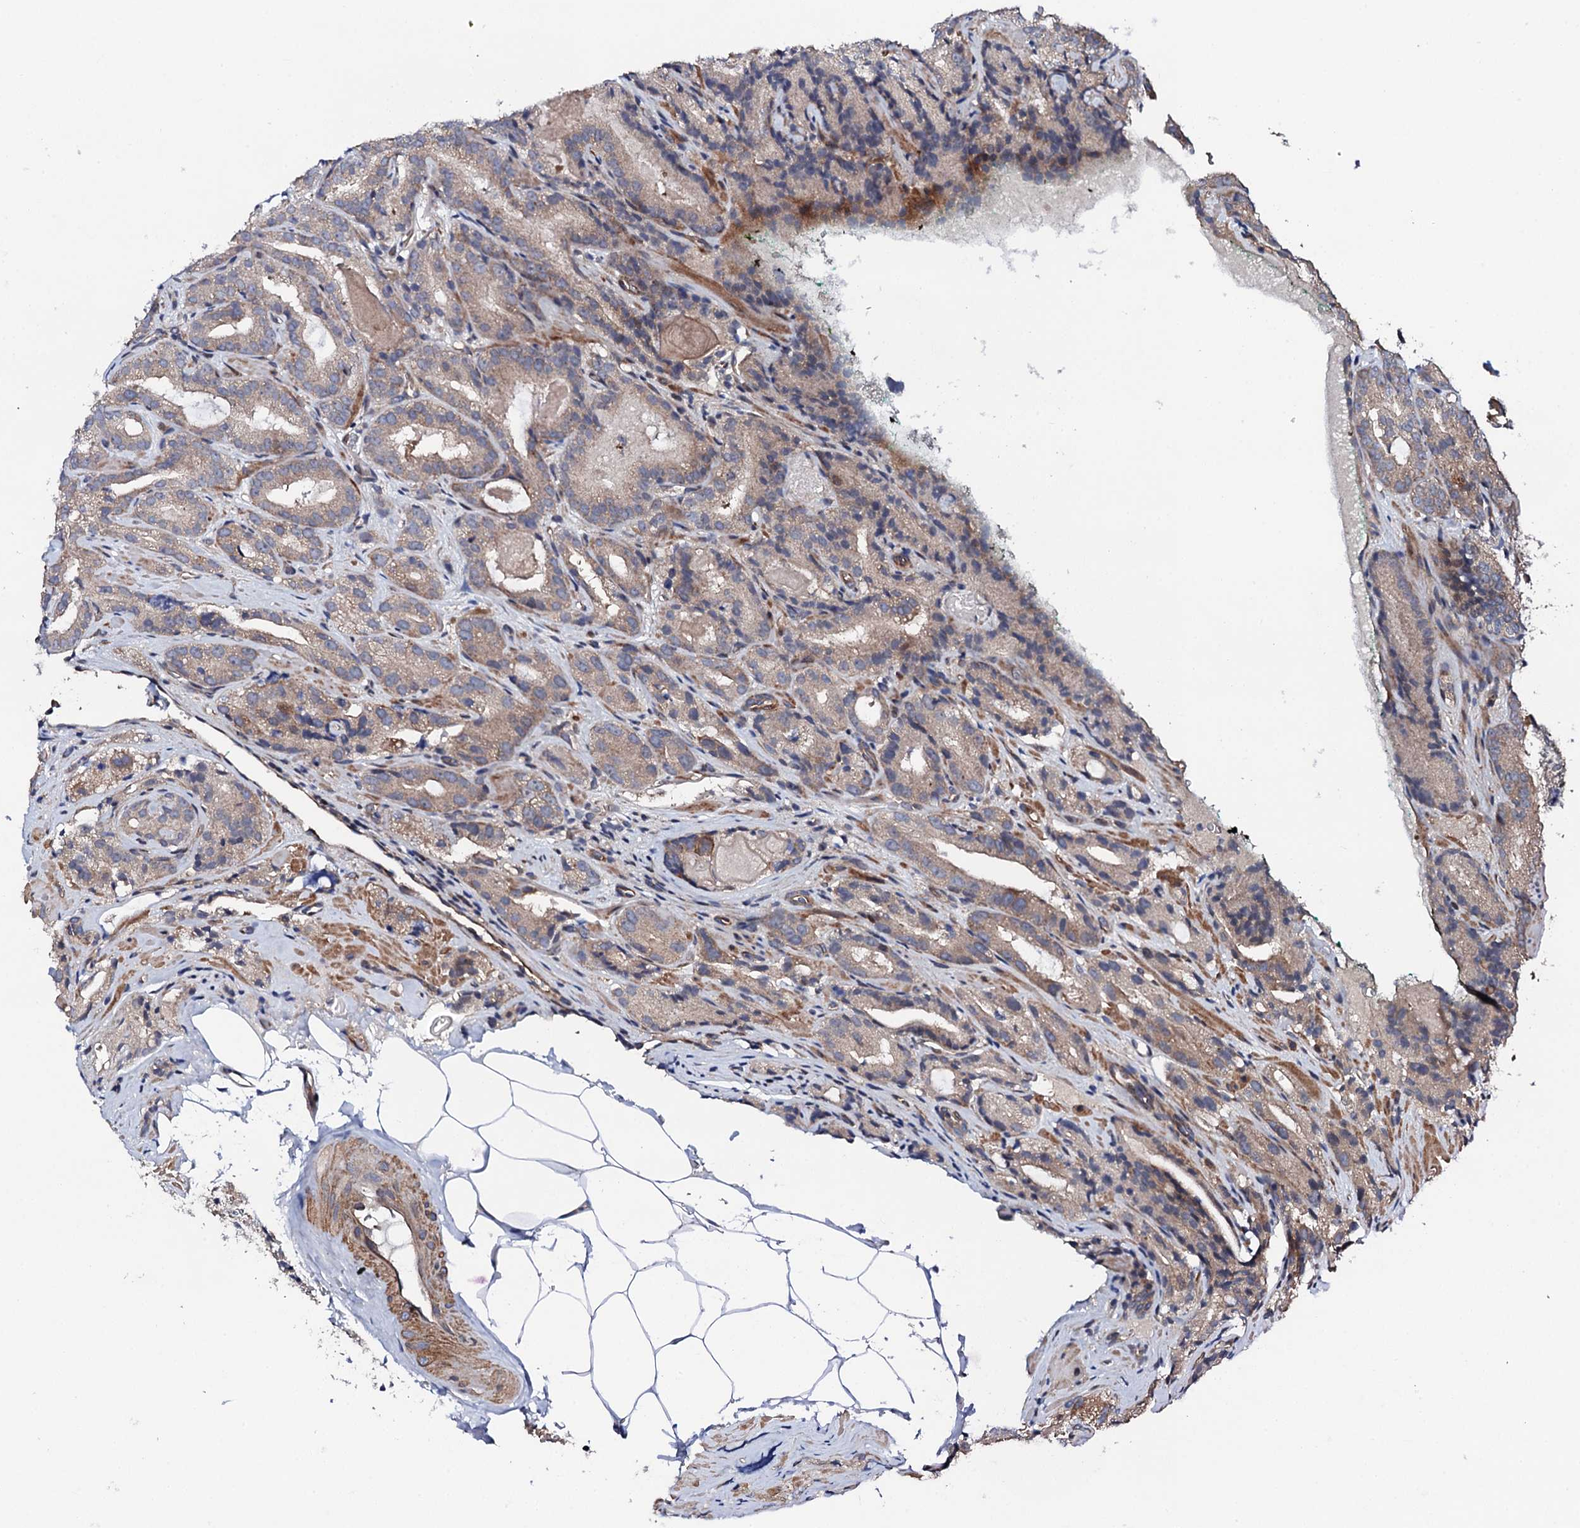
{"staining": {"intensity": "weak", "quantity": "25%-75%", "location": "cytoplasmic/membranous"}, "tissue": "prostate cancer", "cell_type": "Tumor cells", "image_type": "cancer", "snomed": [{"axis": "morphology", "description": "Adenocarcinoma, High grade"}, {"axis": "topography", "description": "Prostate"}], "caption": "IHC staining of prostate cancer (high-grade adenocarcinoma), which demonstrates low levels of weak cytoplasmic/membranous positivity in approximately 25%-75% of tumor cells indicating weak cytoplasmic/membranous protein staining. The staining was performed using DAB (brown) for protein detection and nuclei were counterstained in hematoxylin (blue).", "gene": "CIAO2A", "patient": {"sex": "male", "age": 57}}